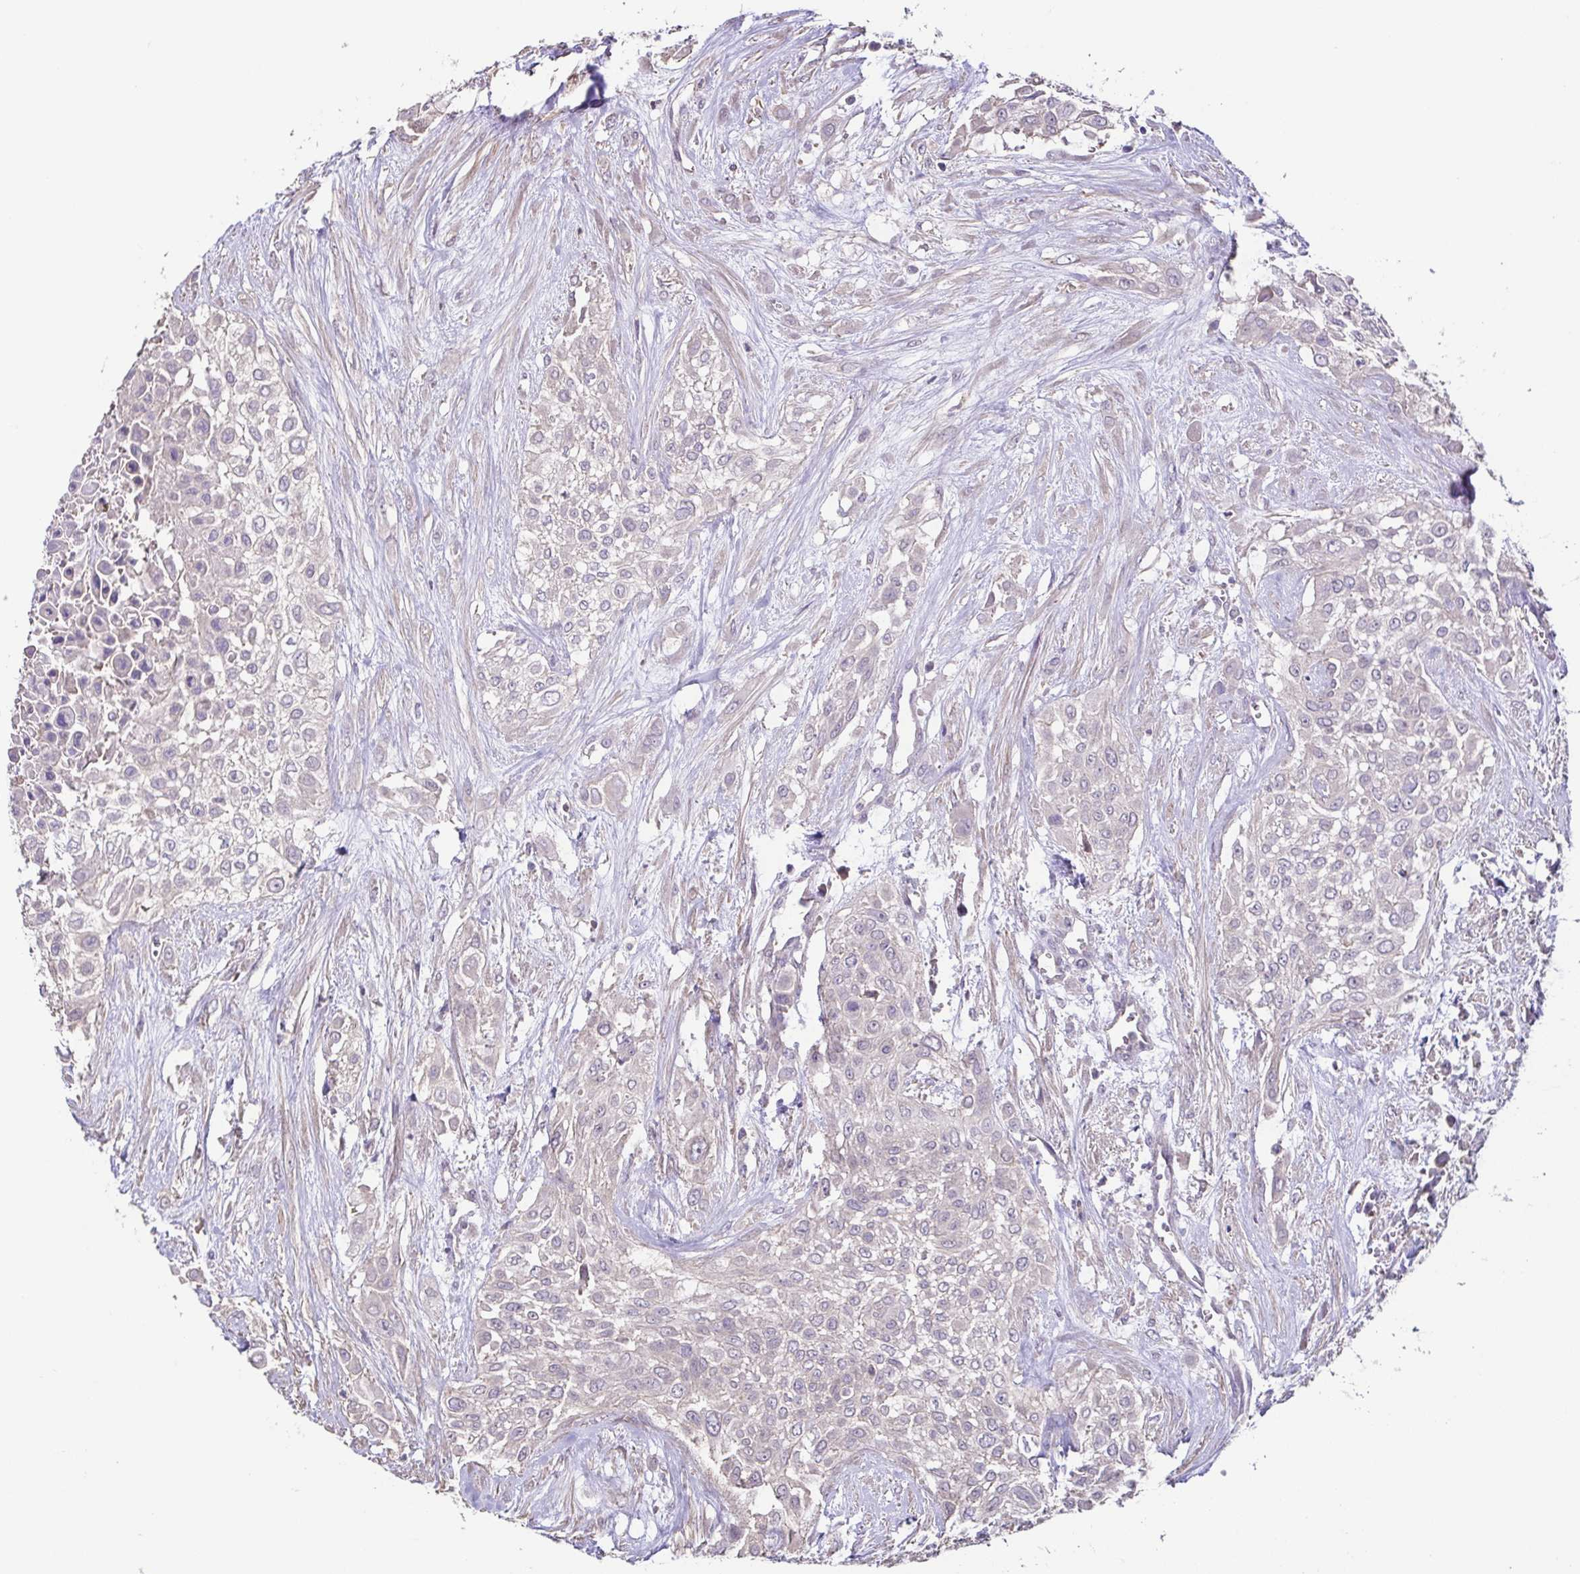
{"staining": {"intensity": "negative", "quantity": "none", "location": "none"}, "tissue": "urothelial cancer", "cell_type": "Tumor cells", "image_type": "cancer", "snomed": [{"axis": "morphology", "description": "Urothelial carcinoma, High grade"}, {"axis": "topography", "description": "Urinary bladder"}], "caption": "The image demonstrates no staining of tumor cells in urothelial carcinoma (high-grade).", "gene": "ACTRT2", "patient": {"sex": "male", "age": 57}}